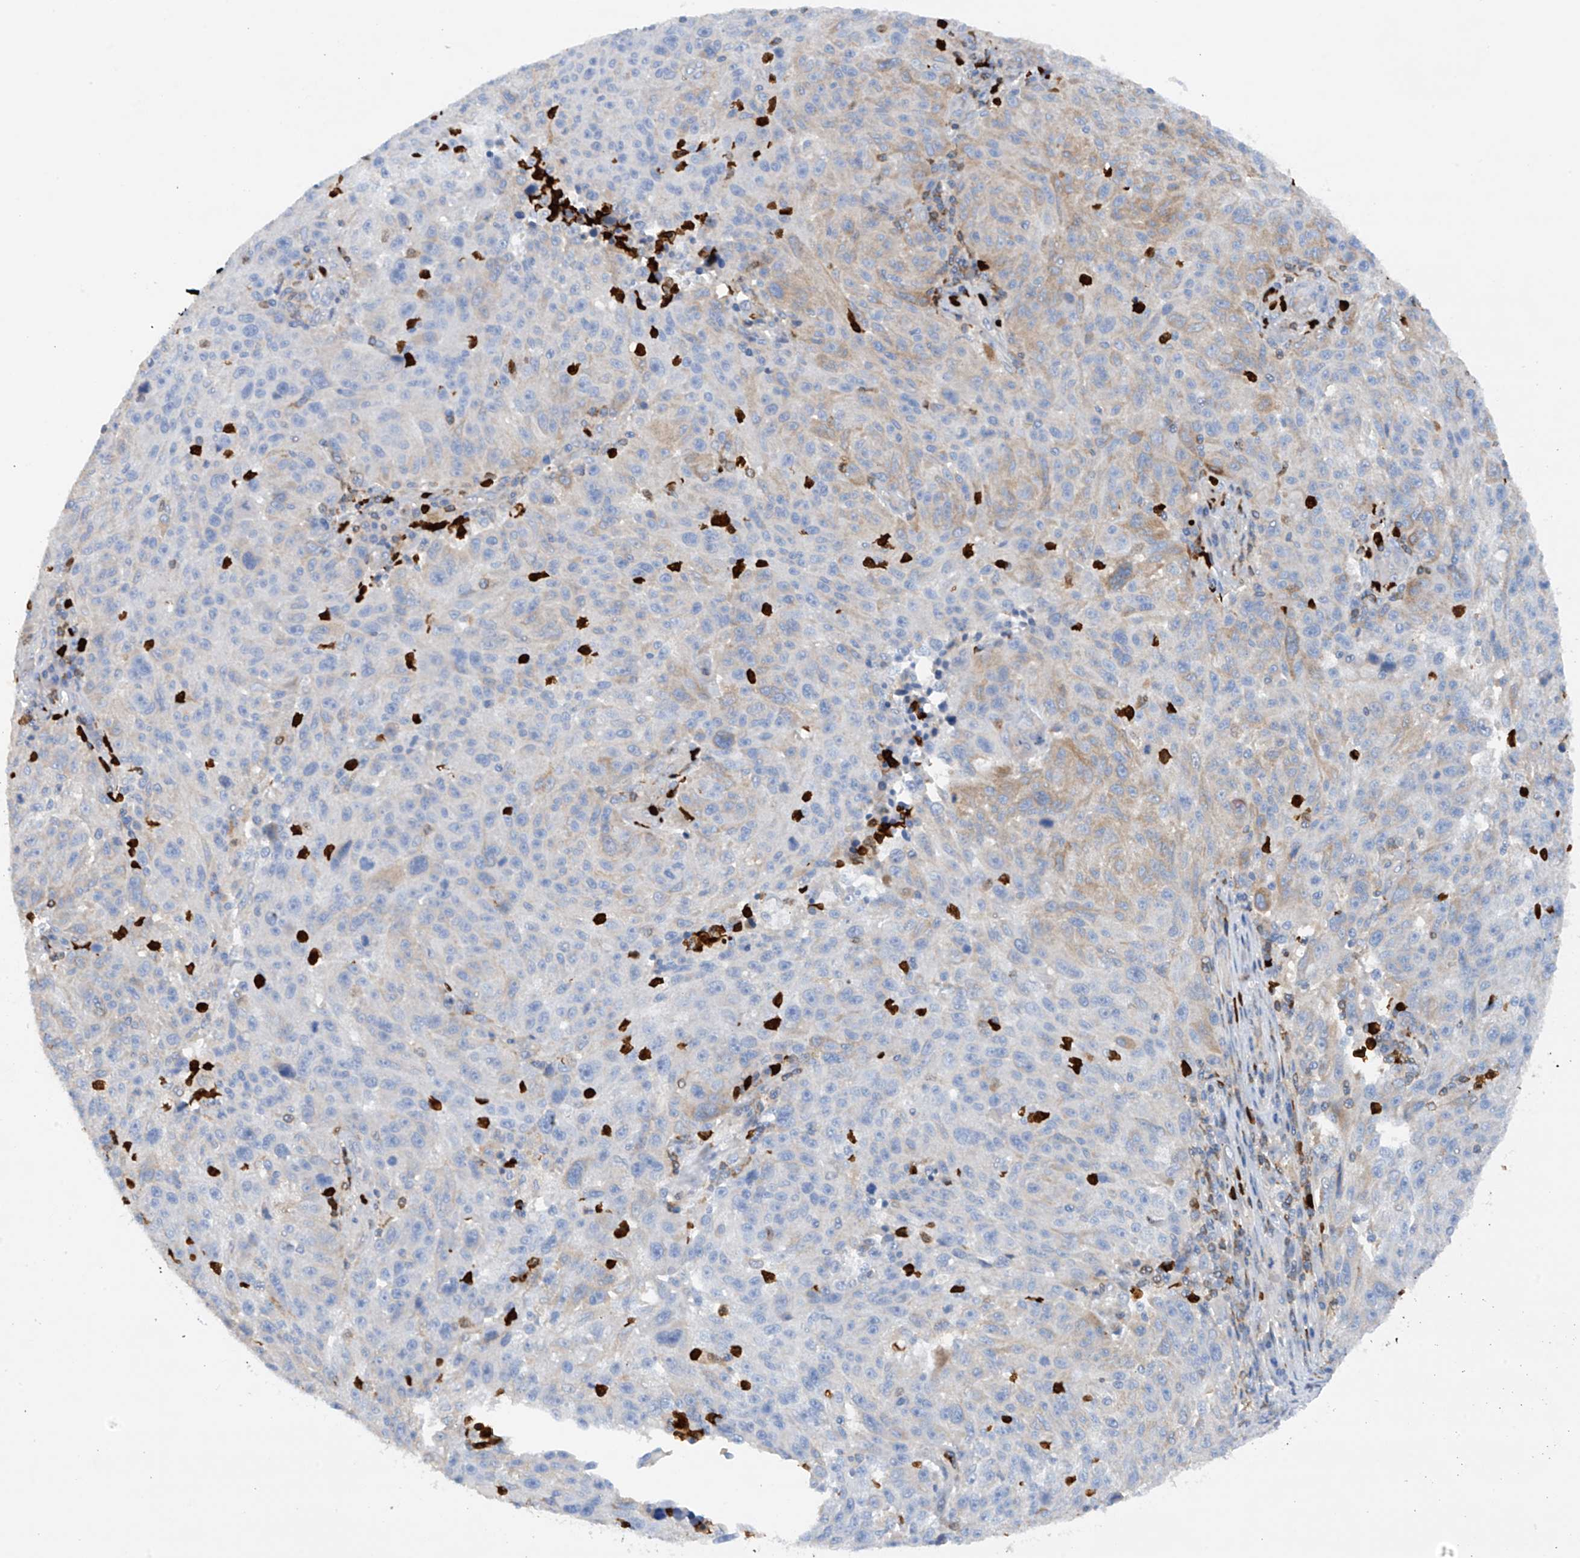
{"staining": {"intensity": "negative", "quantity": "none", "location": "none"}, "tissue": "melanoma", "cell_type": "Tumor cells", "image_type": "cancer", "snomed": [{"axis": "morphology", "description": "Malignant melanoma, NOS"}, {"axis": "topography", "description": "Skin"}], "caption": "Immunohistochemistry (IHC) image of neoplastic tissue: human melanoma stained with DAB (3,3'-diaminobenzidine) reveals no significant protein positivity in tumor cells.", "gene": "PHACTR2", "patient": {"sex": "male", "age": 53}}